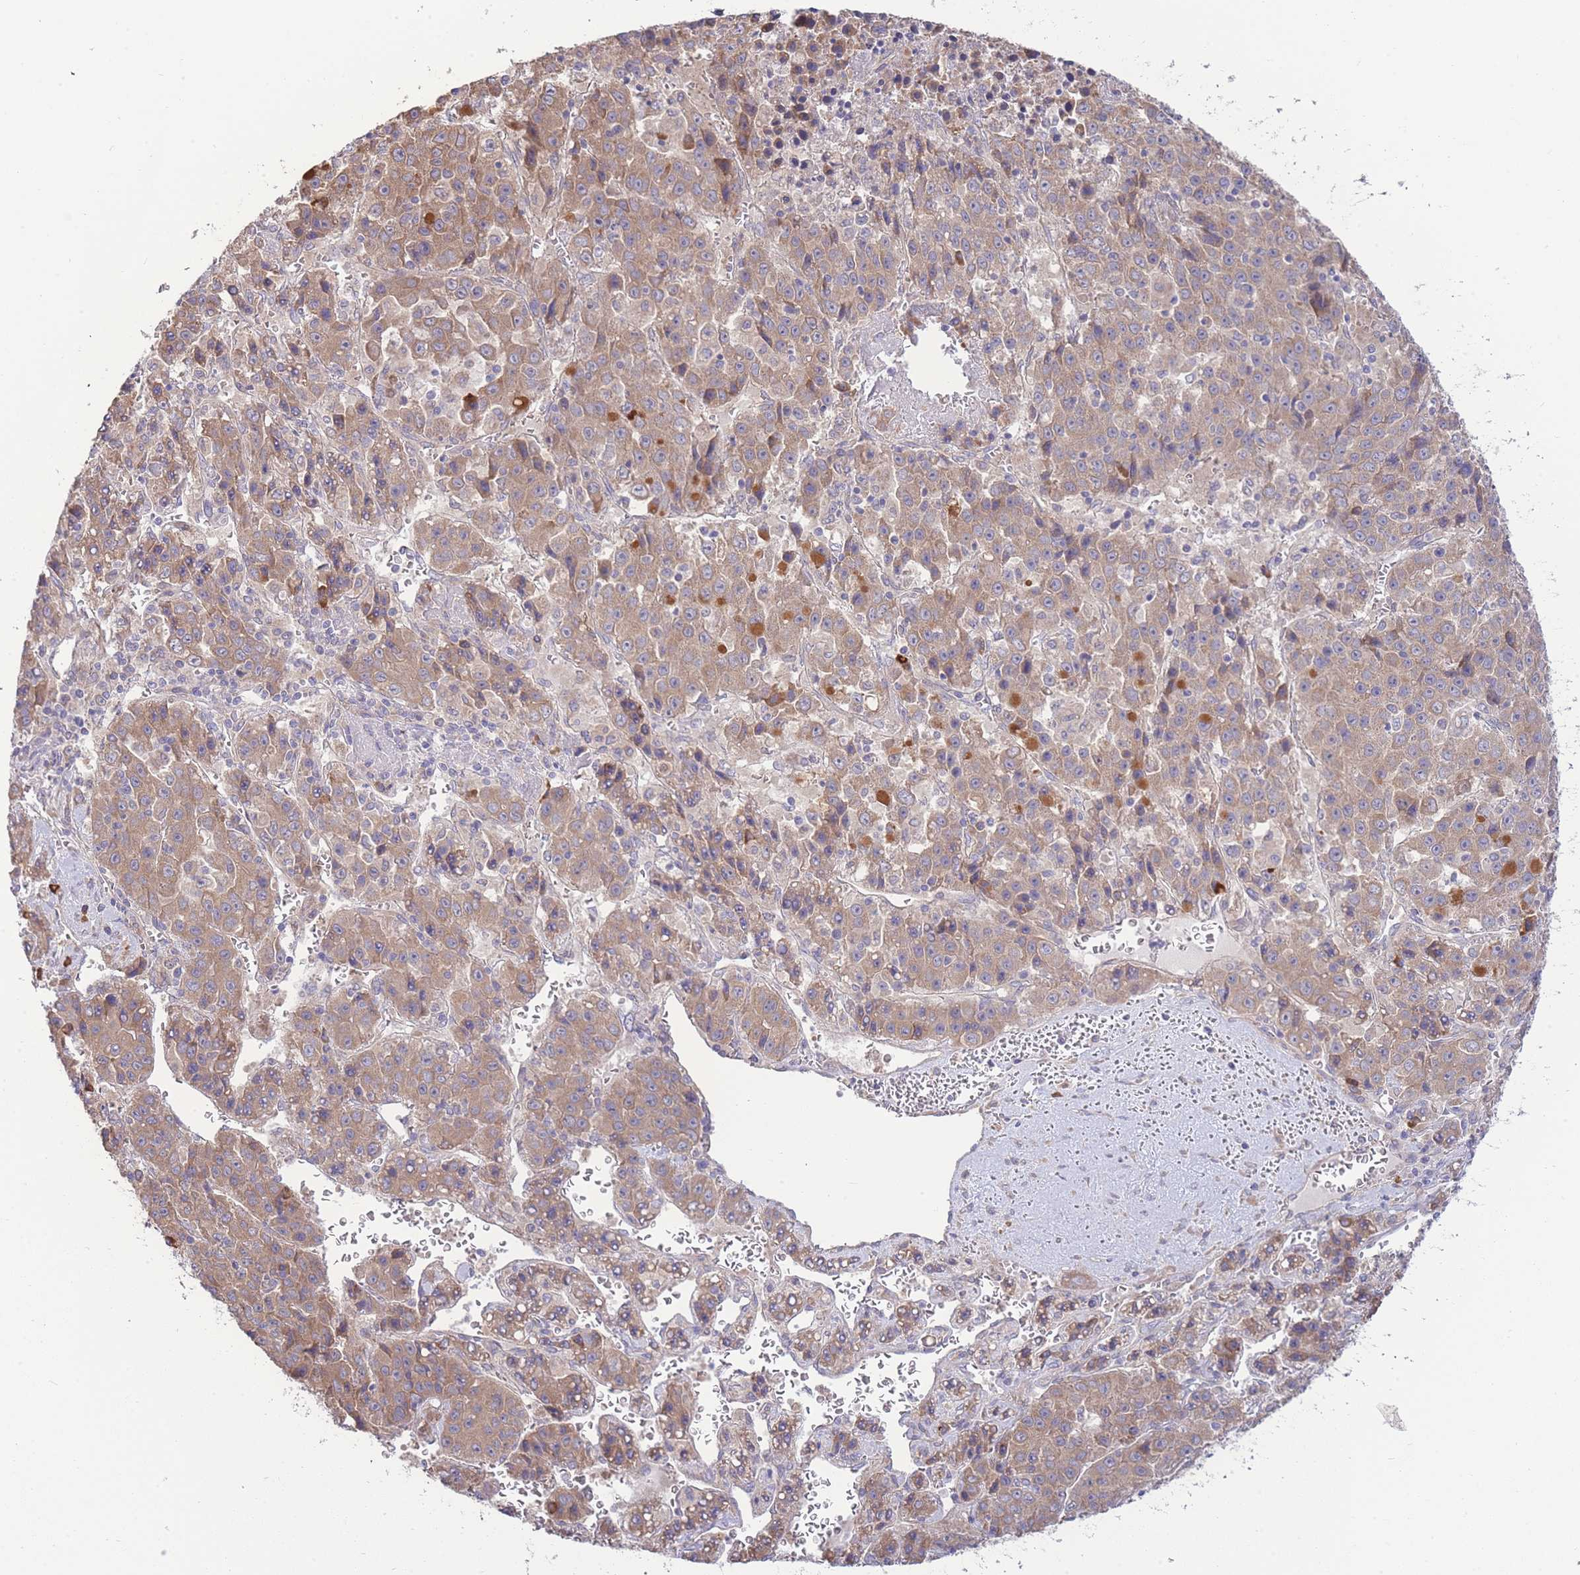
{"staining": {"intensity": "moderate", "quantity": ">75%", "location": "cytoplasmic/membranous"}, "tissue": "liver cancer", "cell_type": "Tumor cells", "image_type": "cancer", "snomed": [{"axis": "morphology", "description": "Carcinoma, Hepatocellular, NOS"}, {"axis": "topography", "description": "Liver"}], "caption": "IHC of human liver cancer (hepatocellular carcinoma) shows medium levels of moderate cytoplasmic/membranous positivity in approximately >75% of tumor cells. The protein of interest is shown in brown color, while the nuclei are stained blue.", "gene": "BEX1", "patient": {"sex": "female", "age": 53}}